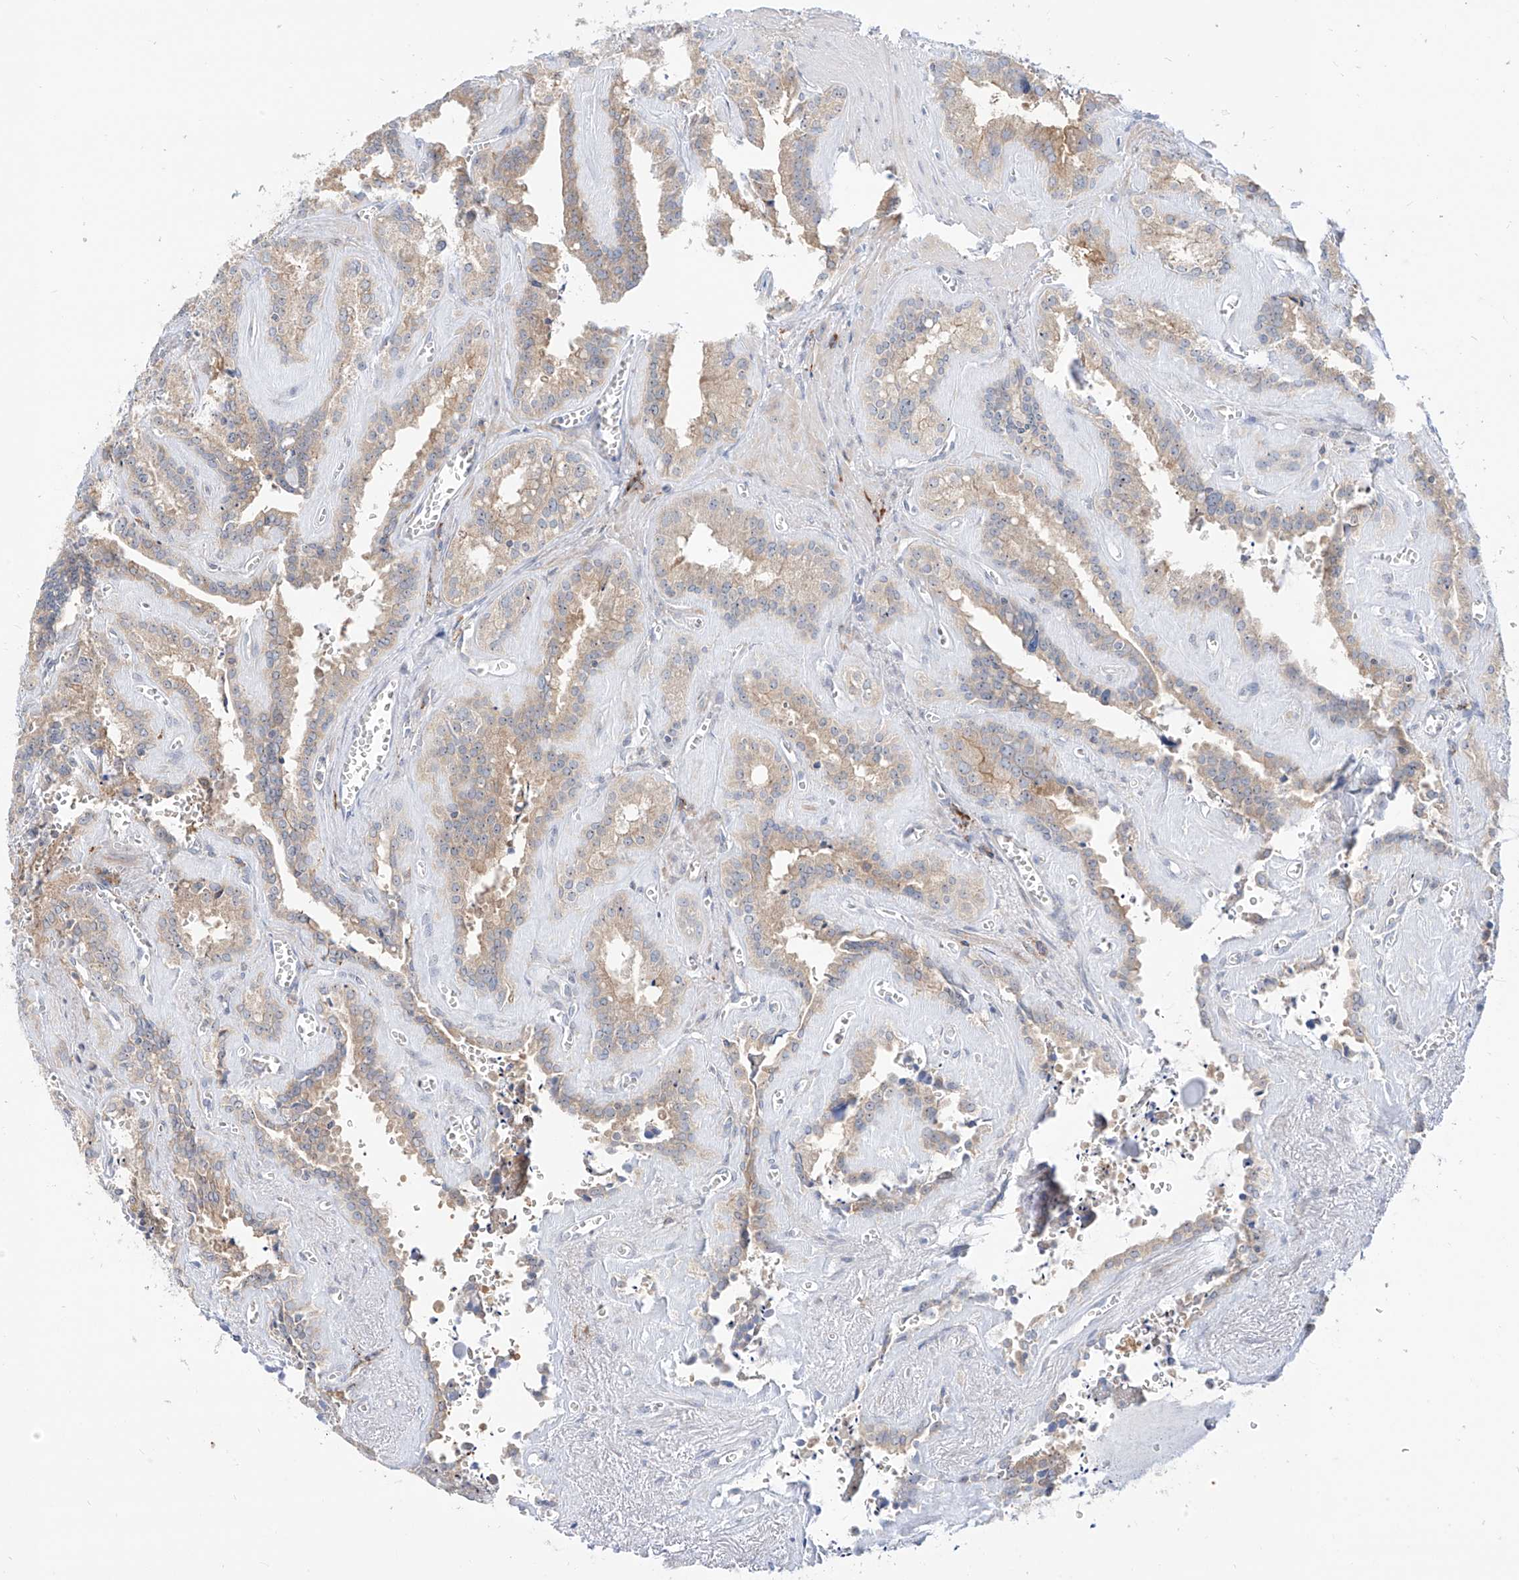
{"staining": {"intensity": "weak", "quantity": "25%-75%", "location": "cytoplasmic/membranous"}, "tissue": "seminal vesicle", "cell_type": "Glandular cells", "image_type": "normal", "snomed": [{"axis": "morphology", "description": "Normal tissue, NOS"}, {"axis": "topography", "description": "Prostate"}, {"axis": "topography", "description": "Seminal veicle"}], "caption": "Seminal vesicle stained with IHC demonstrates weak cytoplasmic/membranous positivity in approximately 25%-75% of glandular cells. Nuclei are stained in blue.", "gene": "SYTL3", "patient": {"sex": "male", "age": 59}}